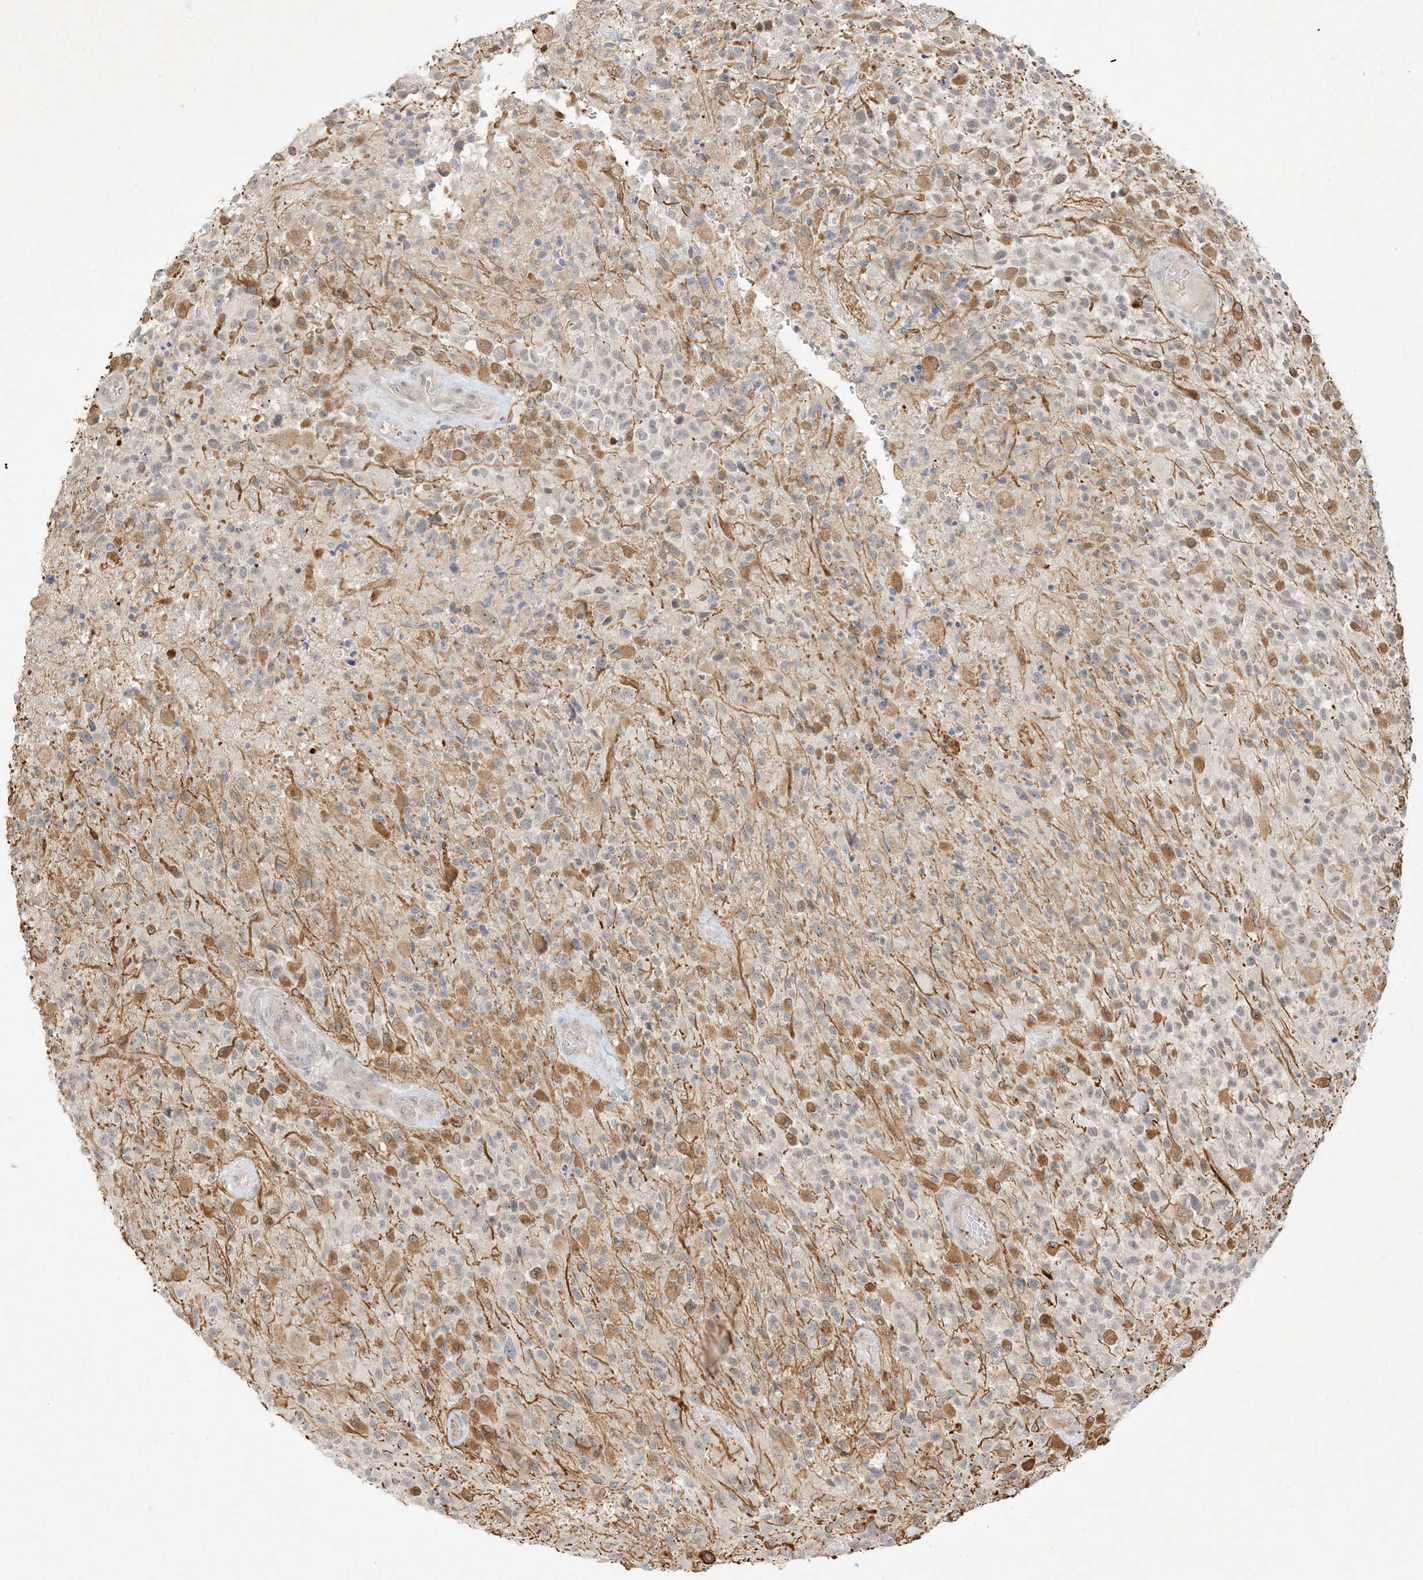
{"staining": {"intensity": "moderate", "quantity": "25%-75%", "location": "cytoplasmic/membranous"}, "tissue": "glioma", "cell_type": "Tumor cells", "image_type": "cancer", "snomed": [{"axis": "morphology", "description": "Glioma, malignant, High grade"}, {"axis": "morphology", "description": "Glioblastoma, NOS"}, {"axis": "topography", "description": "Brain"}], "caption": "IHC photomicrograph of glioblastoma stained for a protein (brown), which demonstrates medium levels of moderate cytoplasmic/membranous positivity in approximately 25%-75% of tumor cells.", "gene": "ETAA1", "patient": {"sex": "male", "age": 60}}